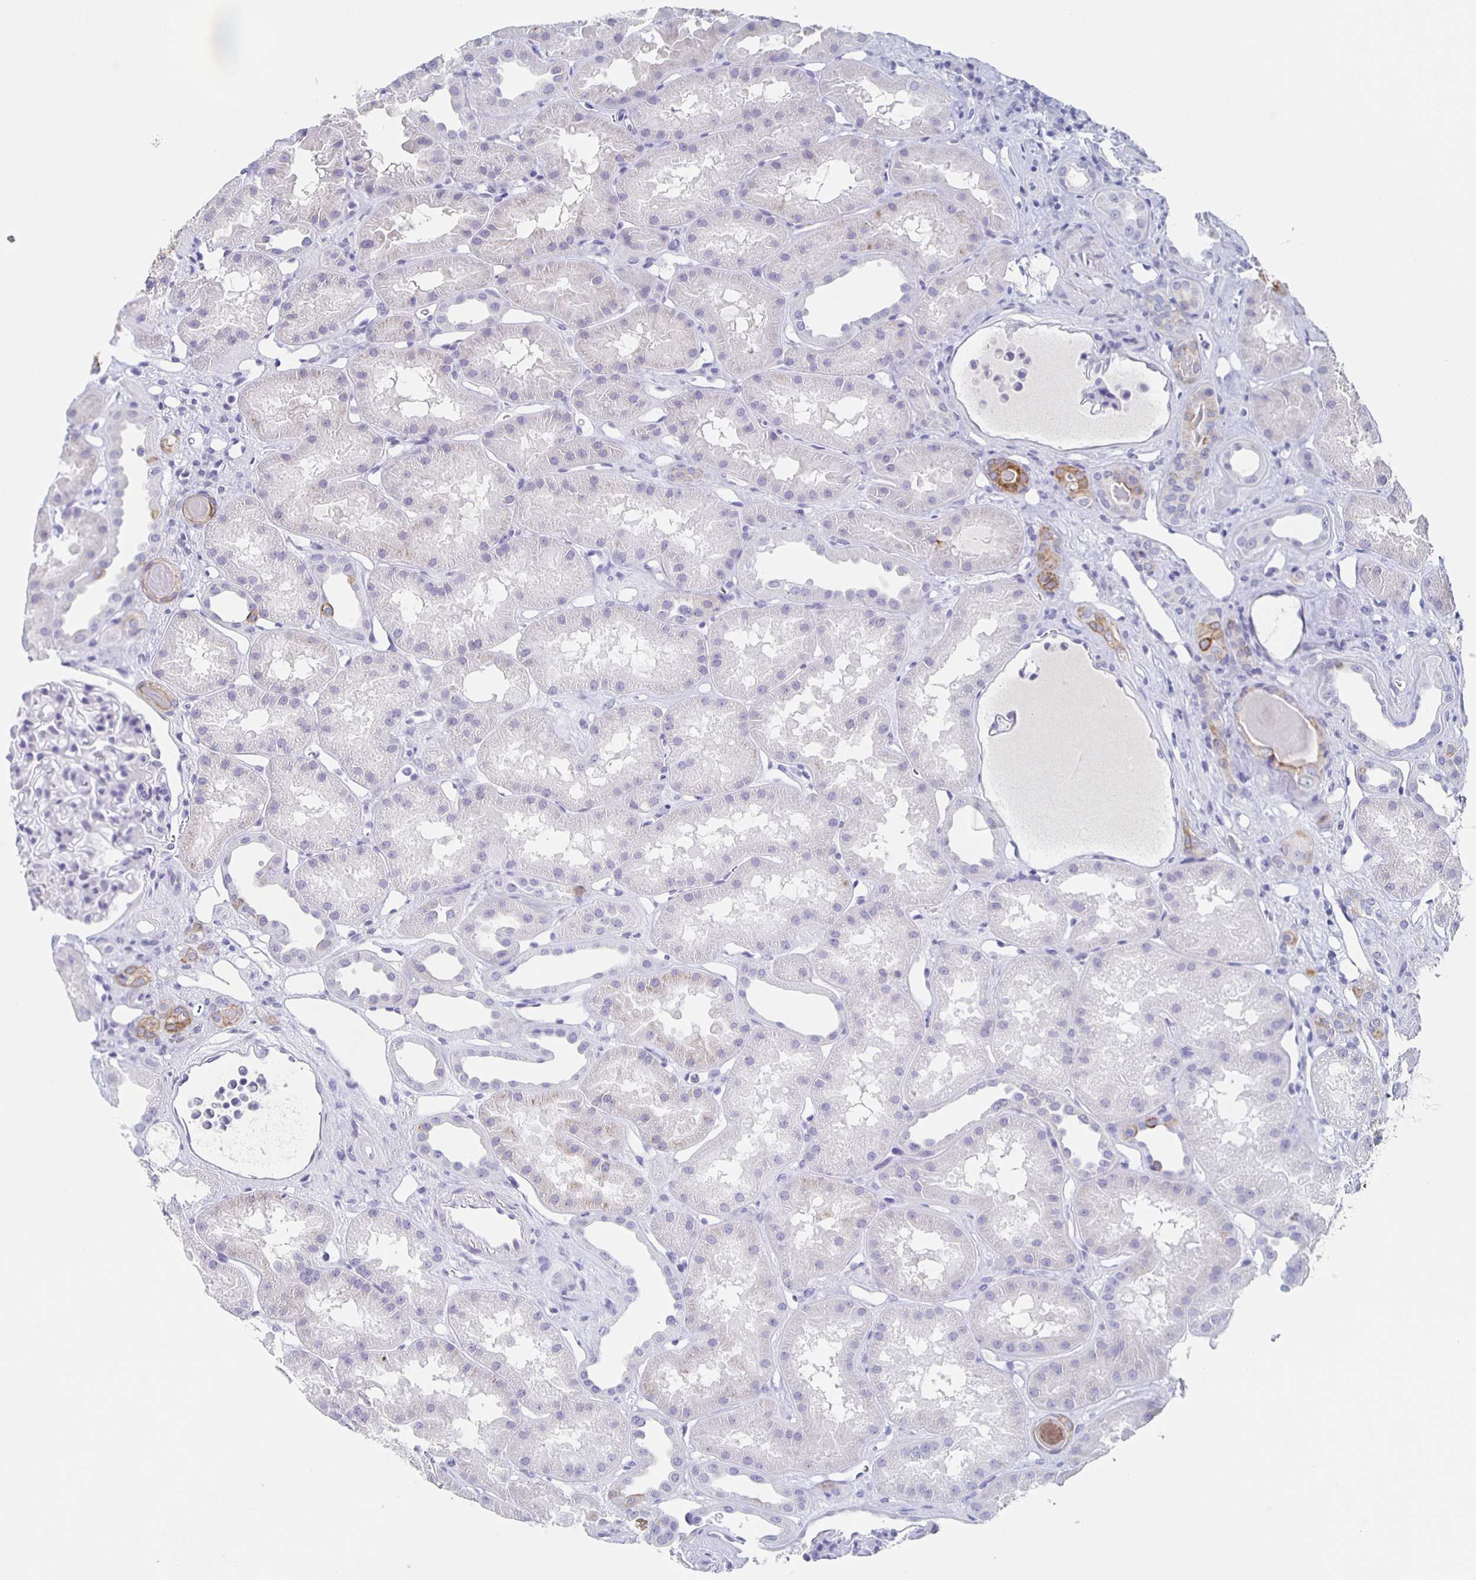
{"staining": {"intensity": "negative", "quantity": "none", "location": "none"}, "tissue": "kidney", "cell_type": "Cells in glomeruli", "image_type": "normal", "snomed": [{"axis": "morphology", "description": "Normal tissue, NOS"}, {"axis": "topography", "description": "Kidney"}], "caption": "High magnification brightfield microscopy of normal kidney stained with DAB (brown) and counterstained with hematoxylin (blue): cells in glomeruli show no significant staining. (Stains: DAB (3,3'-diaminobenzidine) immunohistochemistry (IHC) with hematoxylin counter stain, Microscopy: brightfield microscopy at high magnification).", "gene": "CCDC17", "patient": {"sex": "male", "age": 61}}